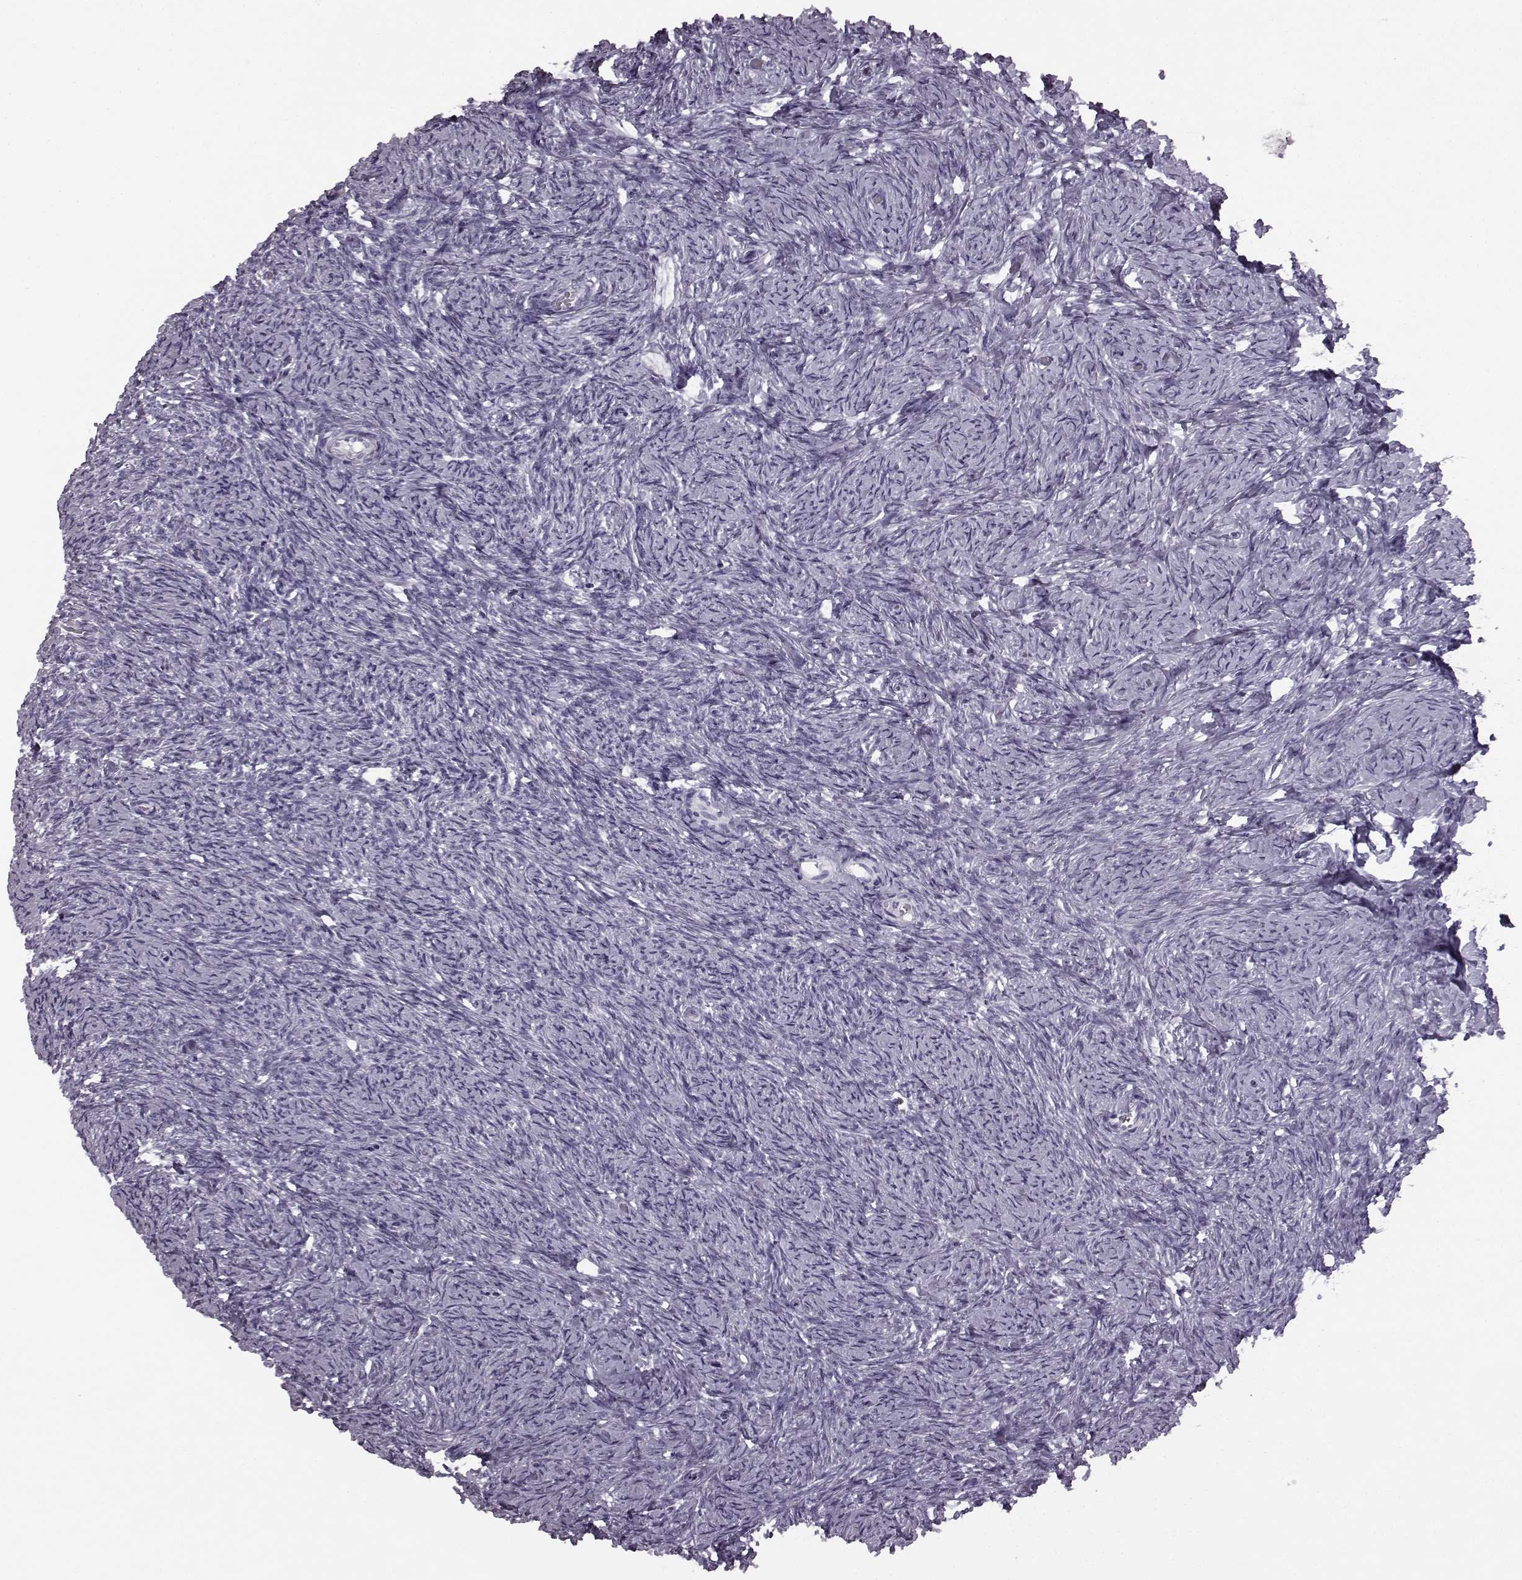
{"staining": {"intensity": "negative", "quantity": "none", "location": "none"}, "tissue": "ovary", "cell_type": "Ovarian stroma cells", "image_type": "normal", "snomed": [{"axis": "morphology", "description": "Normal tissue, NOS"}, {"axis": "topography", "description": "Ovary"}], "caption": "Ovary was stained to show a protein in brown. There is no significant positivity in ovarian stroma cells. (Stains: DAB immunohistochemistry (IHC) with hematoxylin counter stain, Microscopy: brightfield microscopy at high magnification).", "gene": "JSRP1", "patient": {"sex": "female", "age": 39}}